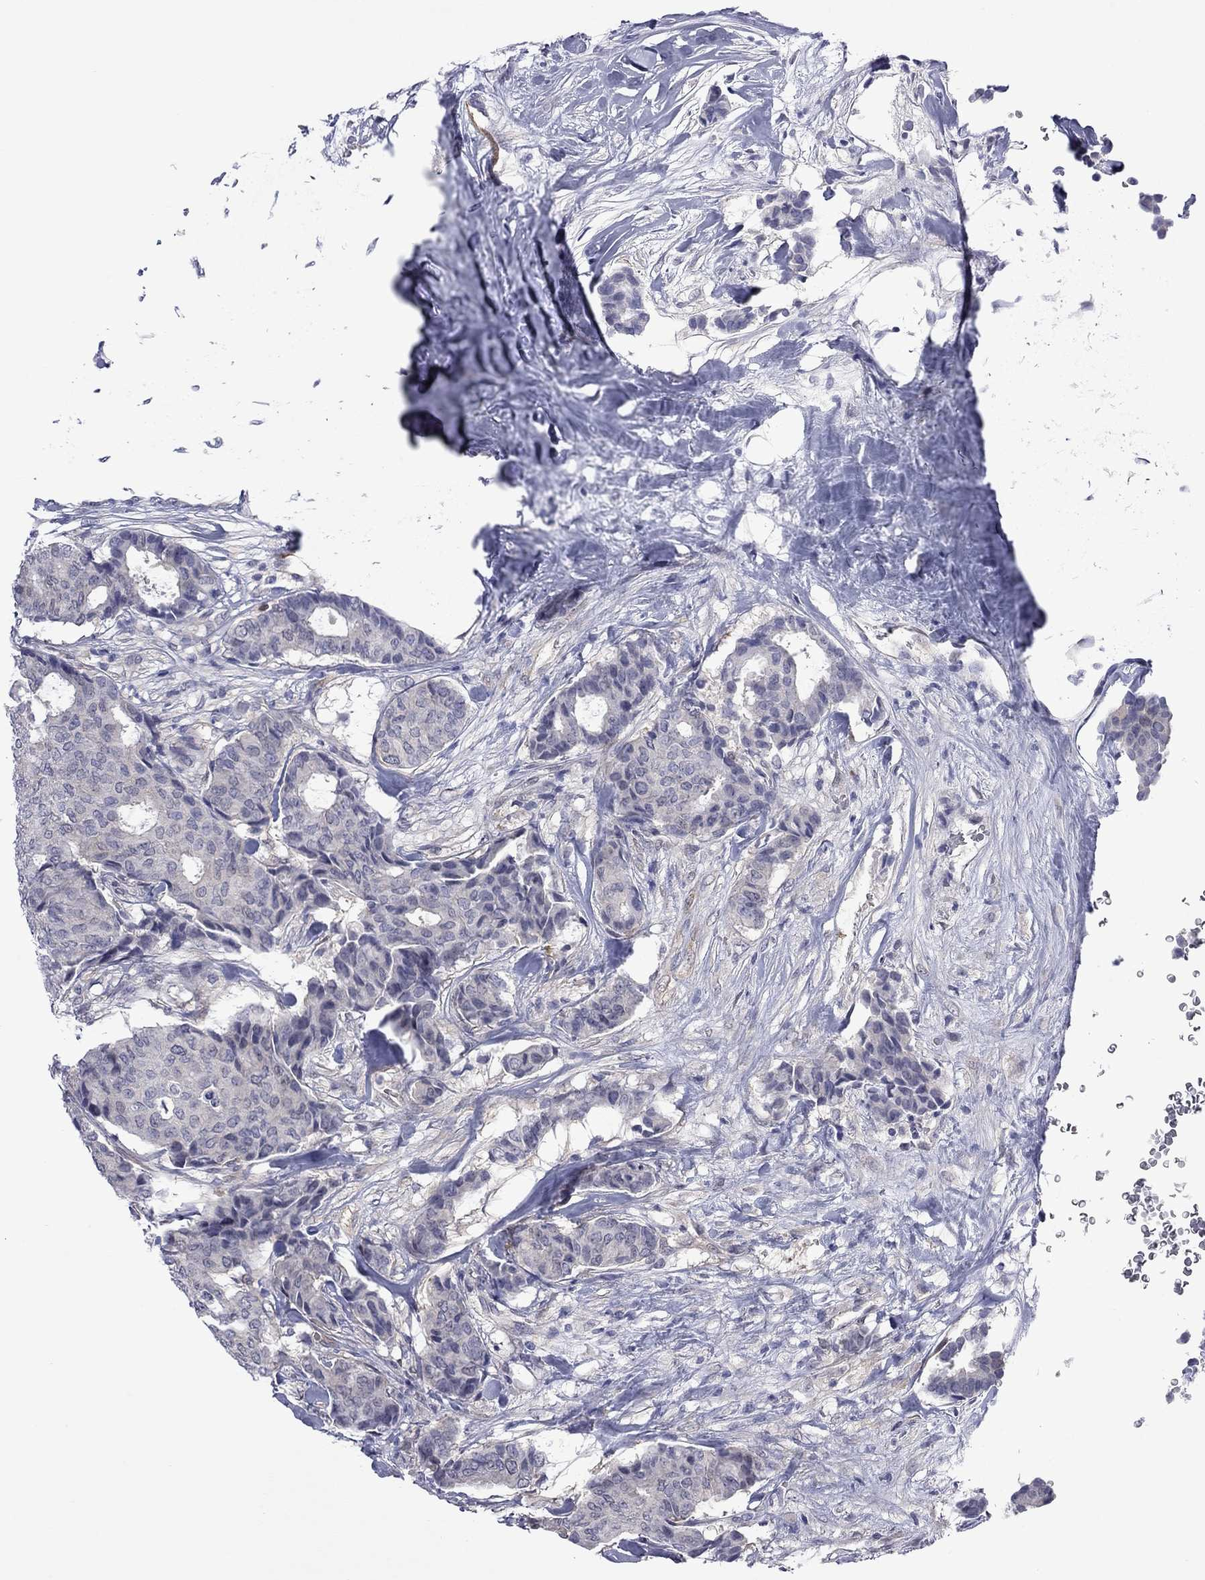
{"staining": {"intensity": "negative", "quantity": "none", "location": "none"}, "tissue": "breast cancer", "cell_type": "Tumor cells", "image_type": "cancer", "snomed": [{"axis": "morphology", "description": "Duct carcinoma"}, {"axis": "topography", "description": "Breast"}], "caption": "Image shows no significant protein staining in tumor cells of breast cancer.", "gene": "CTNNBIP1", "patient": {"sex": "female", "age": 75}}